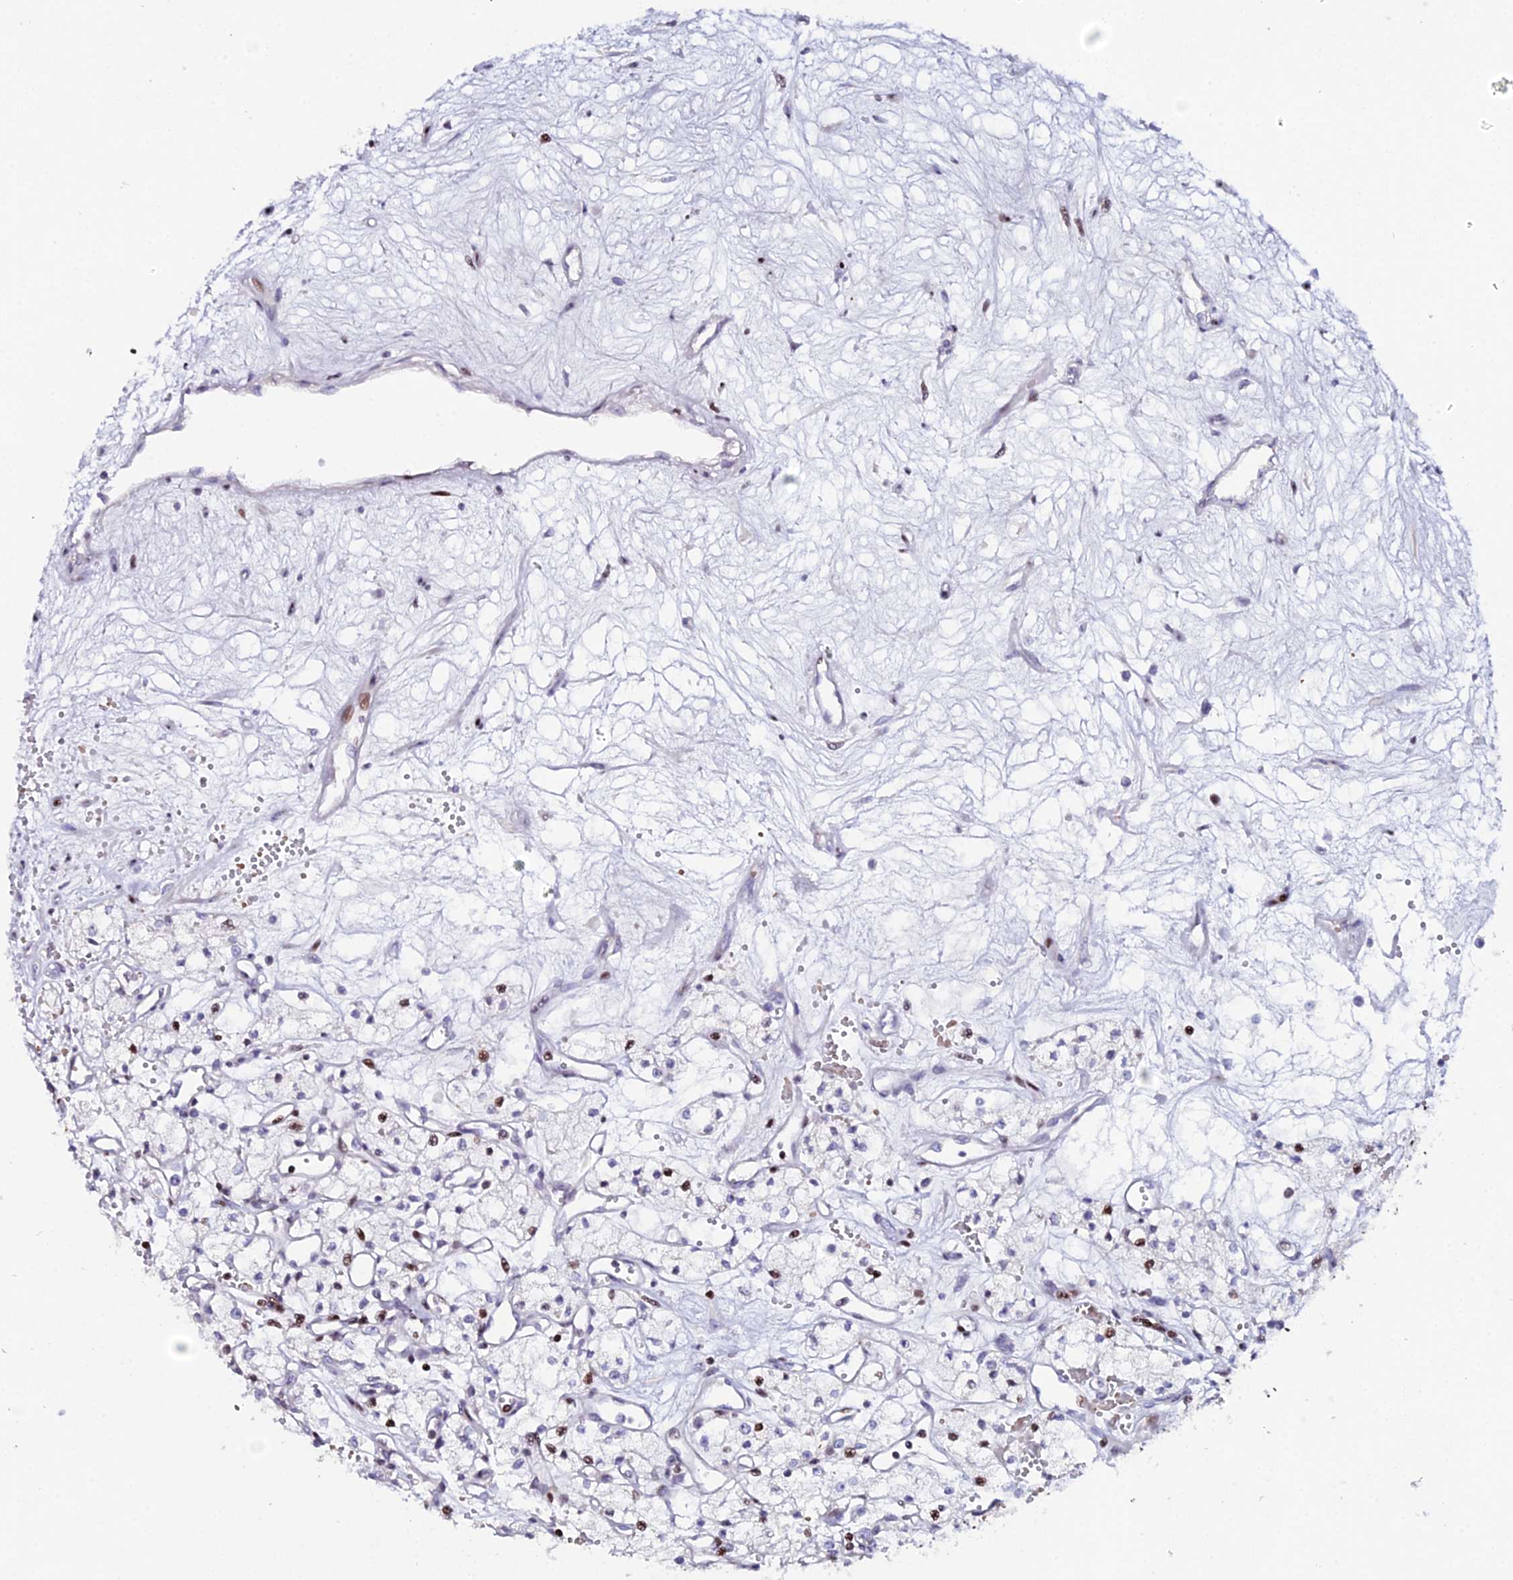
{"staining": {"intensity": "moderate", "quantity": "<25%", "location": "nuclear"}, "tissue": "renal cancer", "cell_type": "Tumor cells", "image_type": "cancer", "snomed": [{"axis": "morphology", "description": "Adenocarcinoma, NOS"}, {"axis": "topography", "description": "Kidney"}], "caption": "High-power microscopy captured an immunohistochemistry histopathology image of renal adenocarcinoma, revealing moderate nuclear expression in approximately <25% of tumor cells.", "gene": "MYNN", "patient": {"sex": "male", "age": 59}}